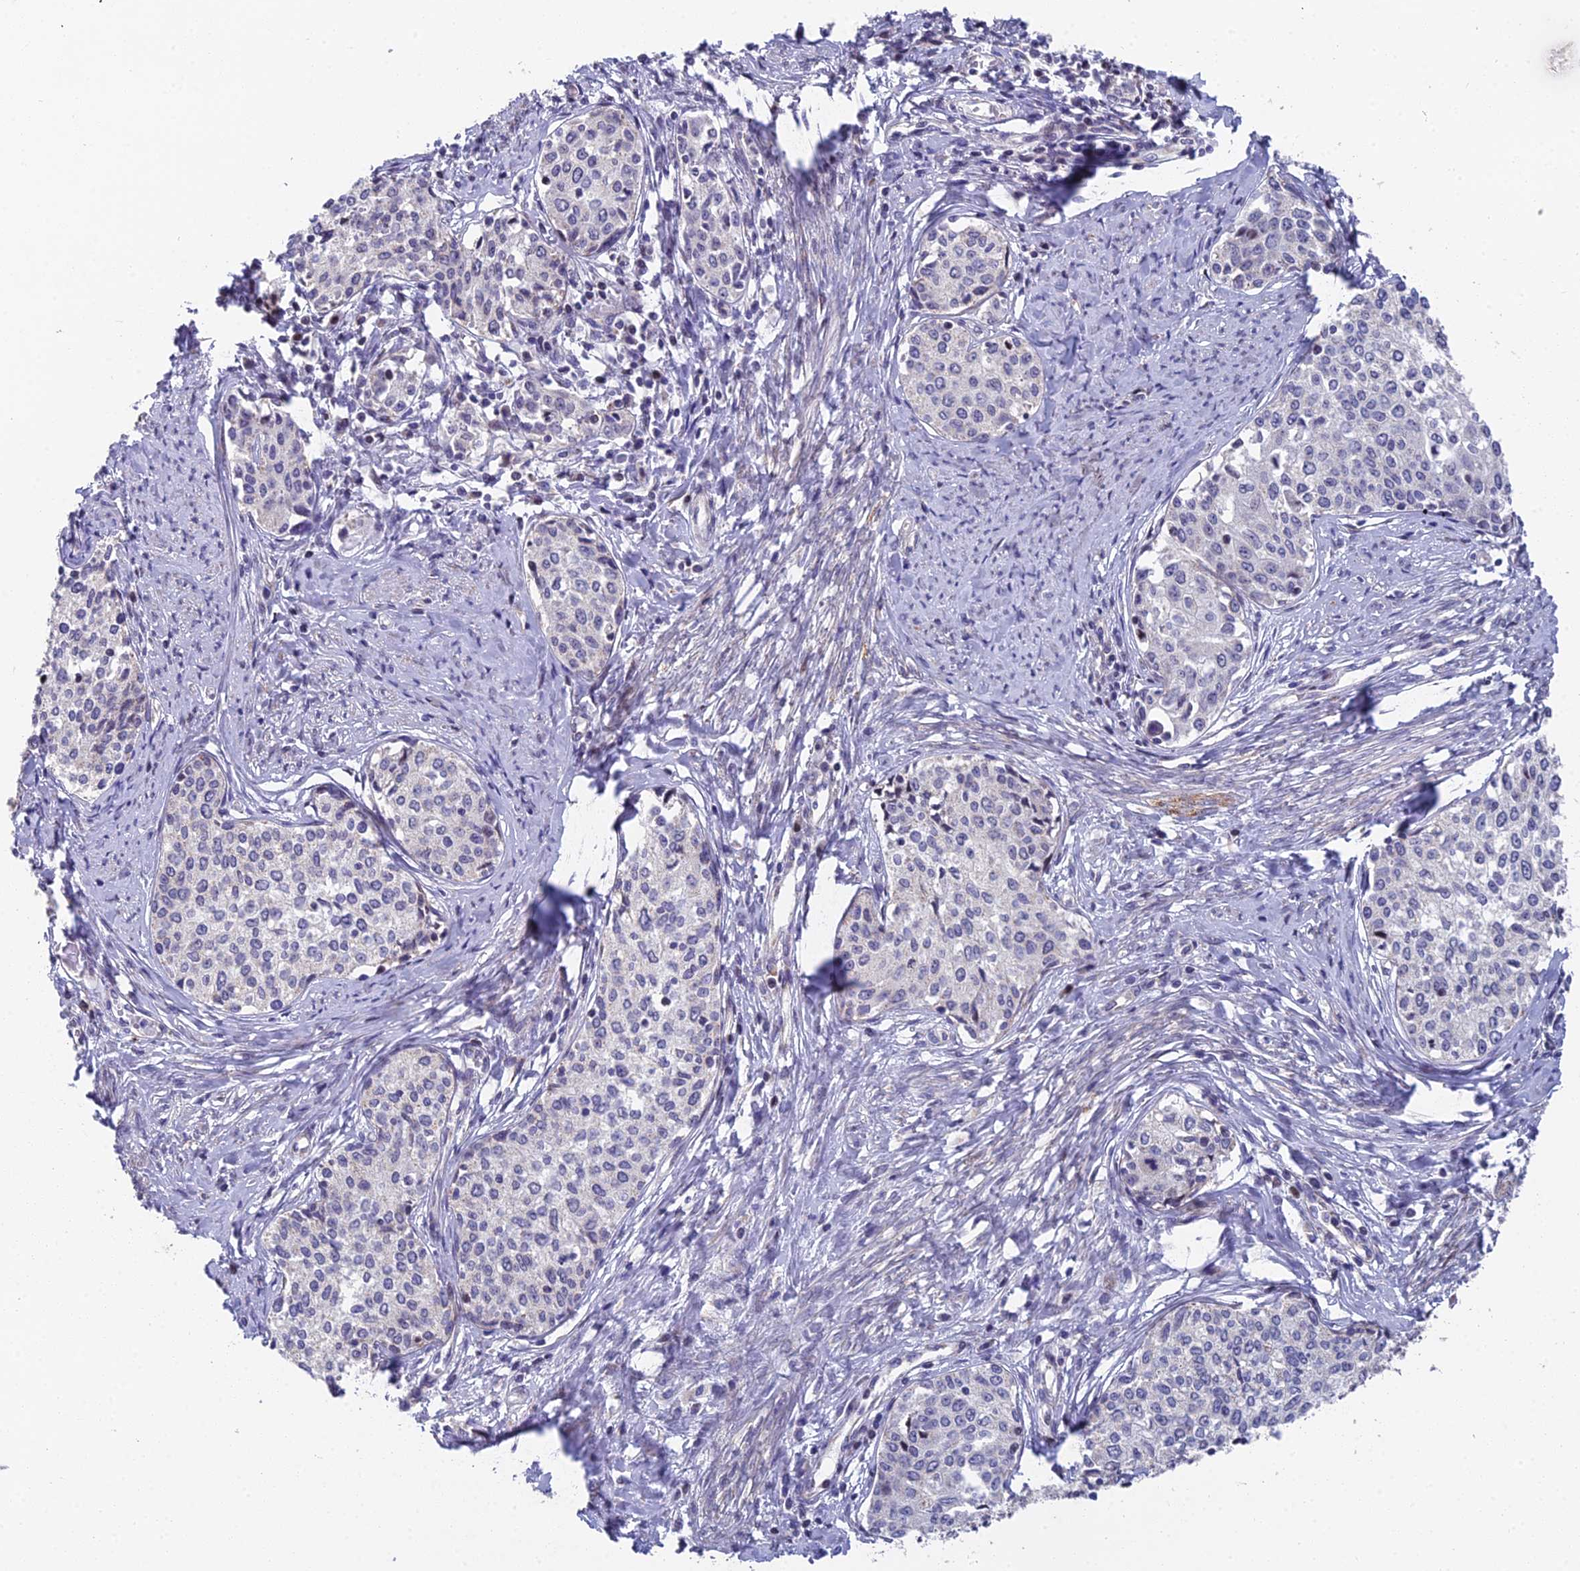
{"staining": {"intensity": "negative", "quantity": "none", "location": "none"}, "tissue": "cervical cancer", "cell_type": "Tumor cells", "image_type": "cancer", "snomed": [{"axis": "morphology", "description": "Squamous cell carcinoma, NOS"}, {"axis": "morphology", "description": "Adenocarcinoma, NOS"}, {"axis": "topography", "description": "Cervix"}], "caption": "An immunohistochemistry (IHC) image of squamous cell carcinoma (cervical) is shown. There is no staining in tumor cells of squamous cell carcinoma (cervical).", "gene": "XKR9", "patient": {"sex": "female", "age": 52}}